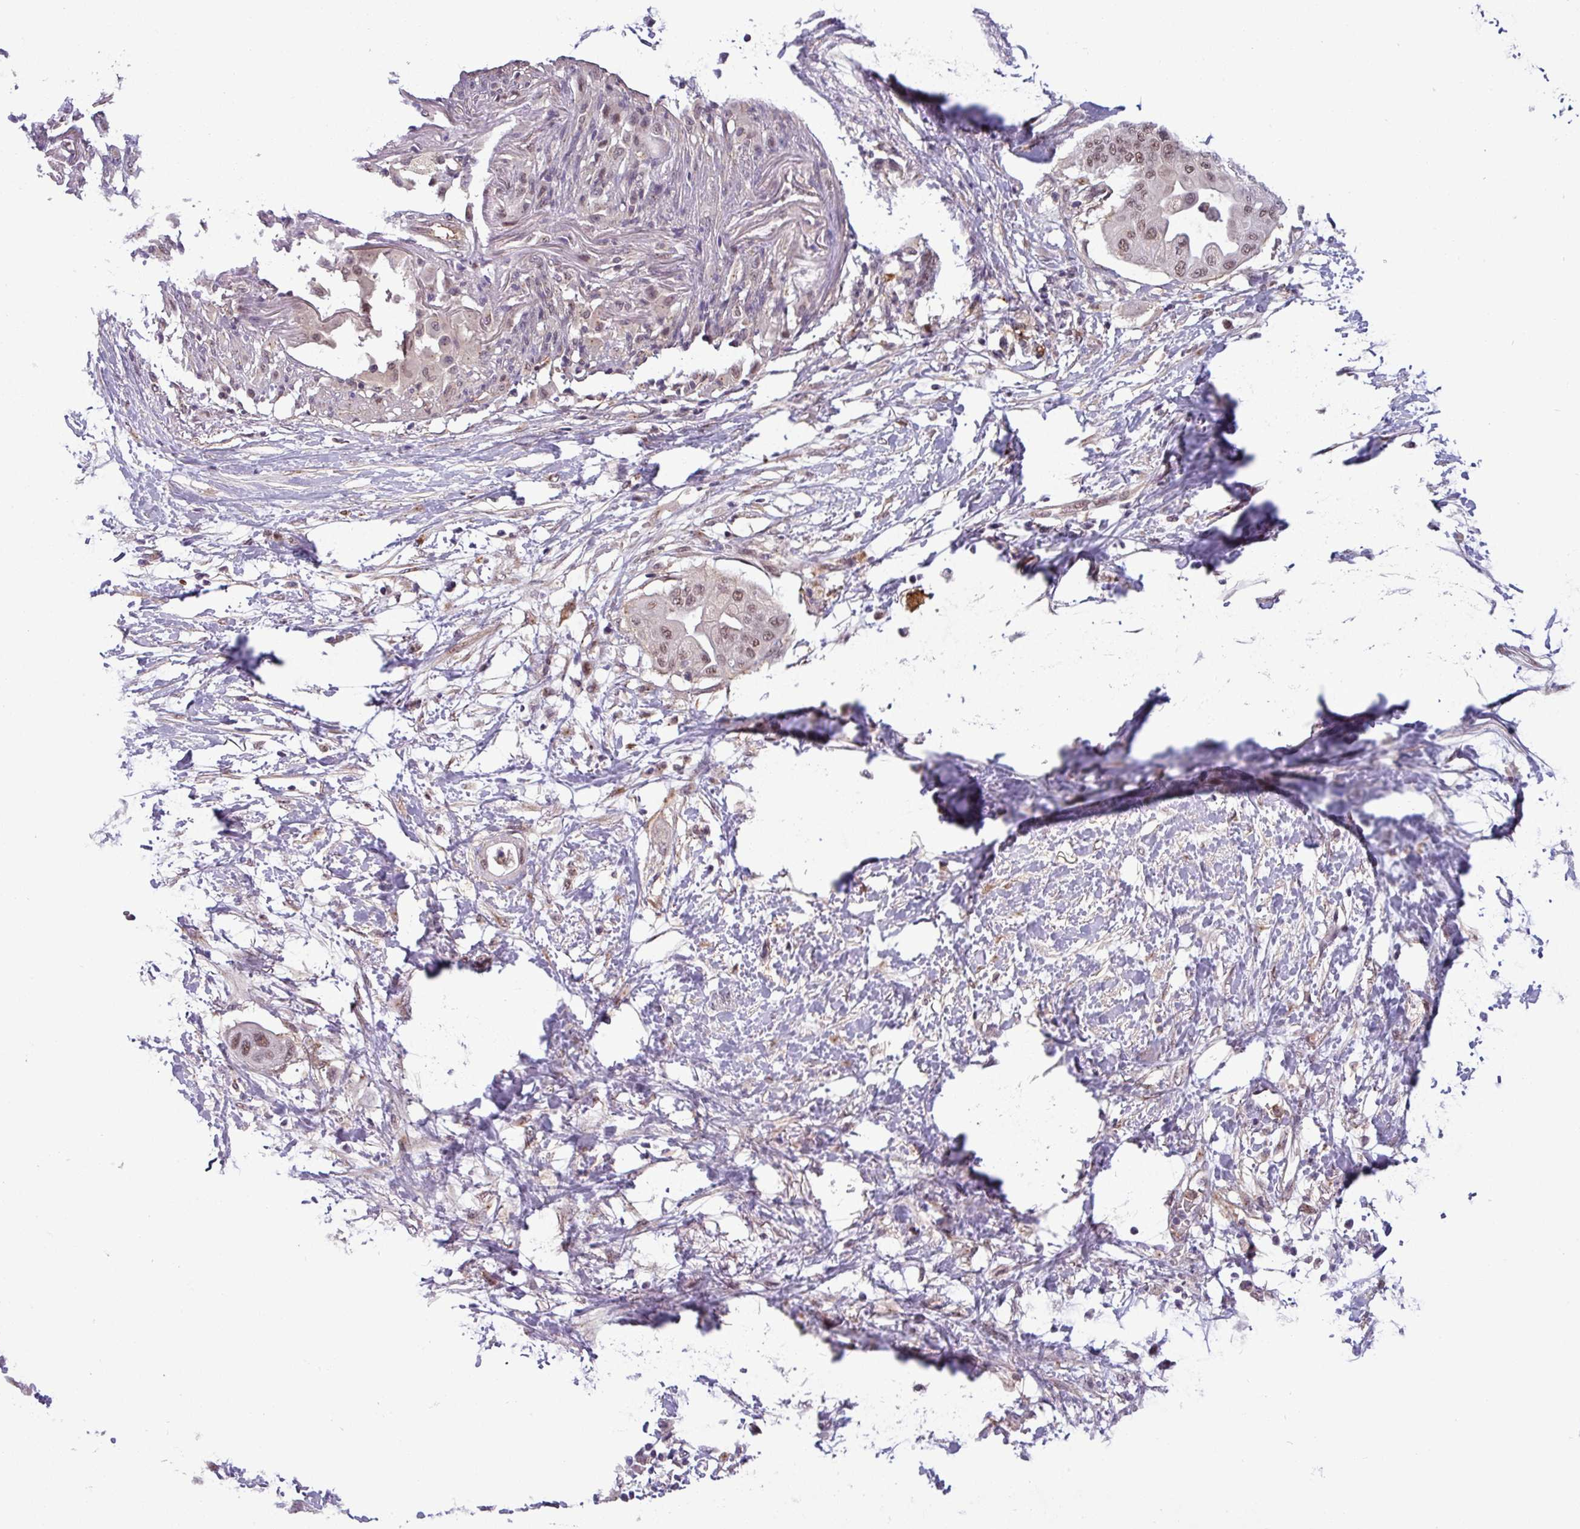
{"staining": {"intensity": "weak", "quantity": ">75%", "location": "nuclear"}, "tissue": "pancreatic cancer", "cell_type": "Tumor cells", "image_type": "cancer", "snomed": [{"axis": "morphology", "description": "Adenocarcinoma, NOS"}, {"axis": "topography", "description": "Pancreas"}], "caption": "A low amount of weak nuclear staining is present in about >75% of tumor cells in pancreatic cancer (adenocarcinoma) tissue.", "gene": "NPFFR1", "patient": {"sex": "male", "age": 68}}